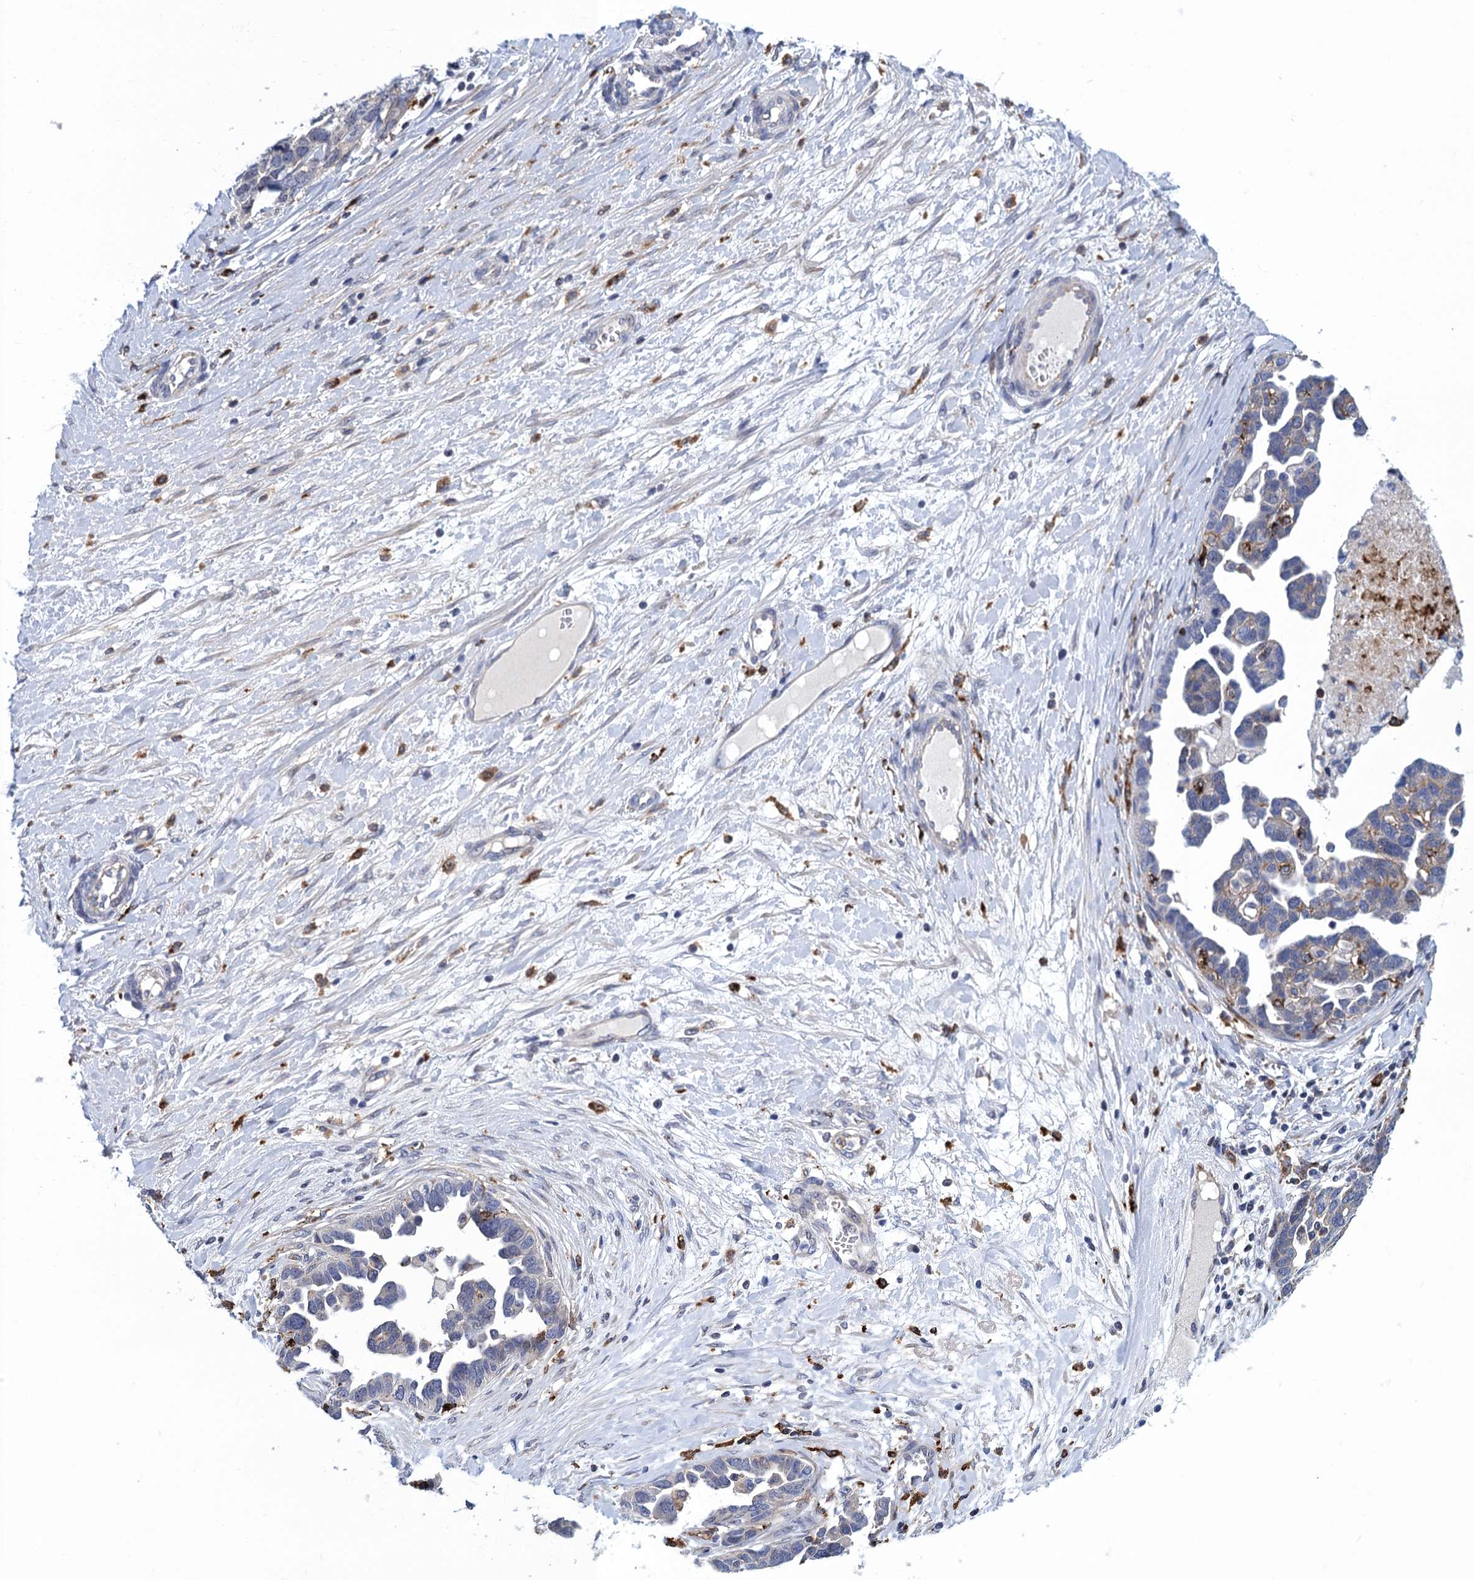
{"staining": {"intensity": "negative", "quantity": "none", "location": "none"}, "tissue": "ovarian cancer", "cell_type": "Tumor cells", "image_type": "cancer", "snomed": [{"axis": "morphology", "description": "Cystadenocarcinoma, serous, NOS"}, {"axis": "topography", "description": "Ovary"}], "caption": "Histopathology image shows no significant protein staining in tumor cells of ovarian cancer.", "gene": "DNHD1", "patient": {"sex": "female", "age": 54}}